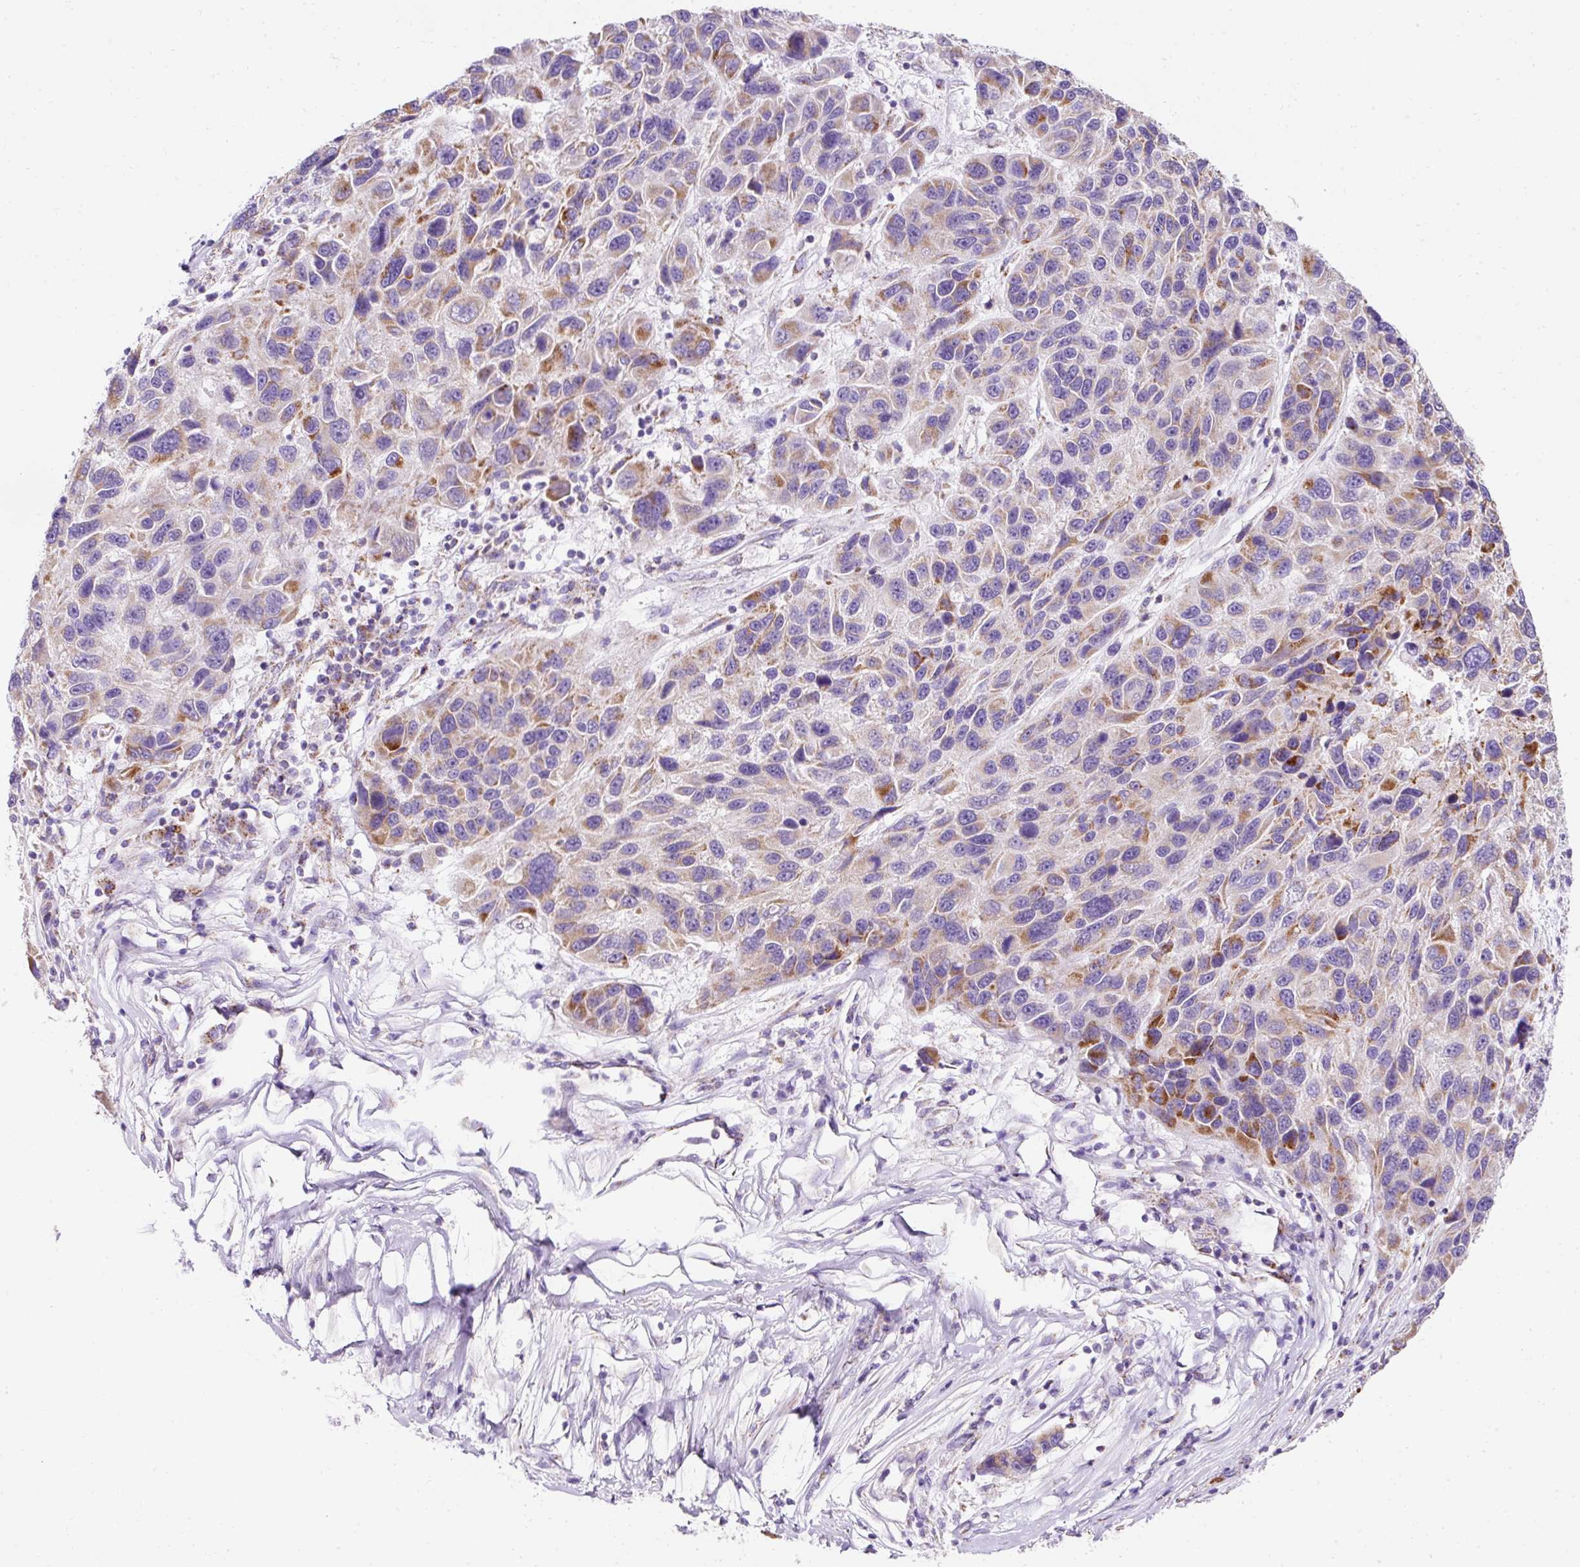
{"staining": {"intensity": "moderate", "quantity": "25%-75%", "location": "cytoplasmic/membranous"}, "tissue": "melanoma", "cell_type": "Tumor cells", "image_type": "cancer", "snomed": [{"axis": "morphology", "description": "Malignant melanoma, NOS"}, {"axis": "topography", "description": "Skin"}], "caption": "Malignant melanoma tissue exhibits moderate cytoplasmic/membranous staining in about 25%-75% of tumor cells, visualized by immunohistochemistry.", "gene": "PLPP2", "patient": {"sex": "male", "age": 53}}